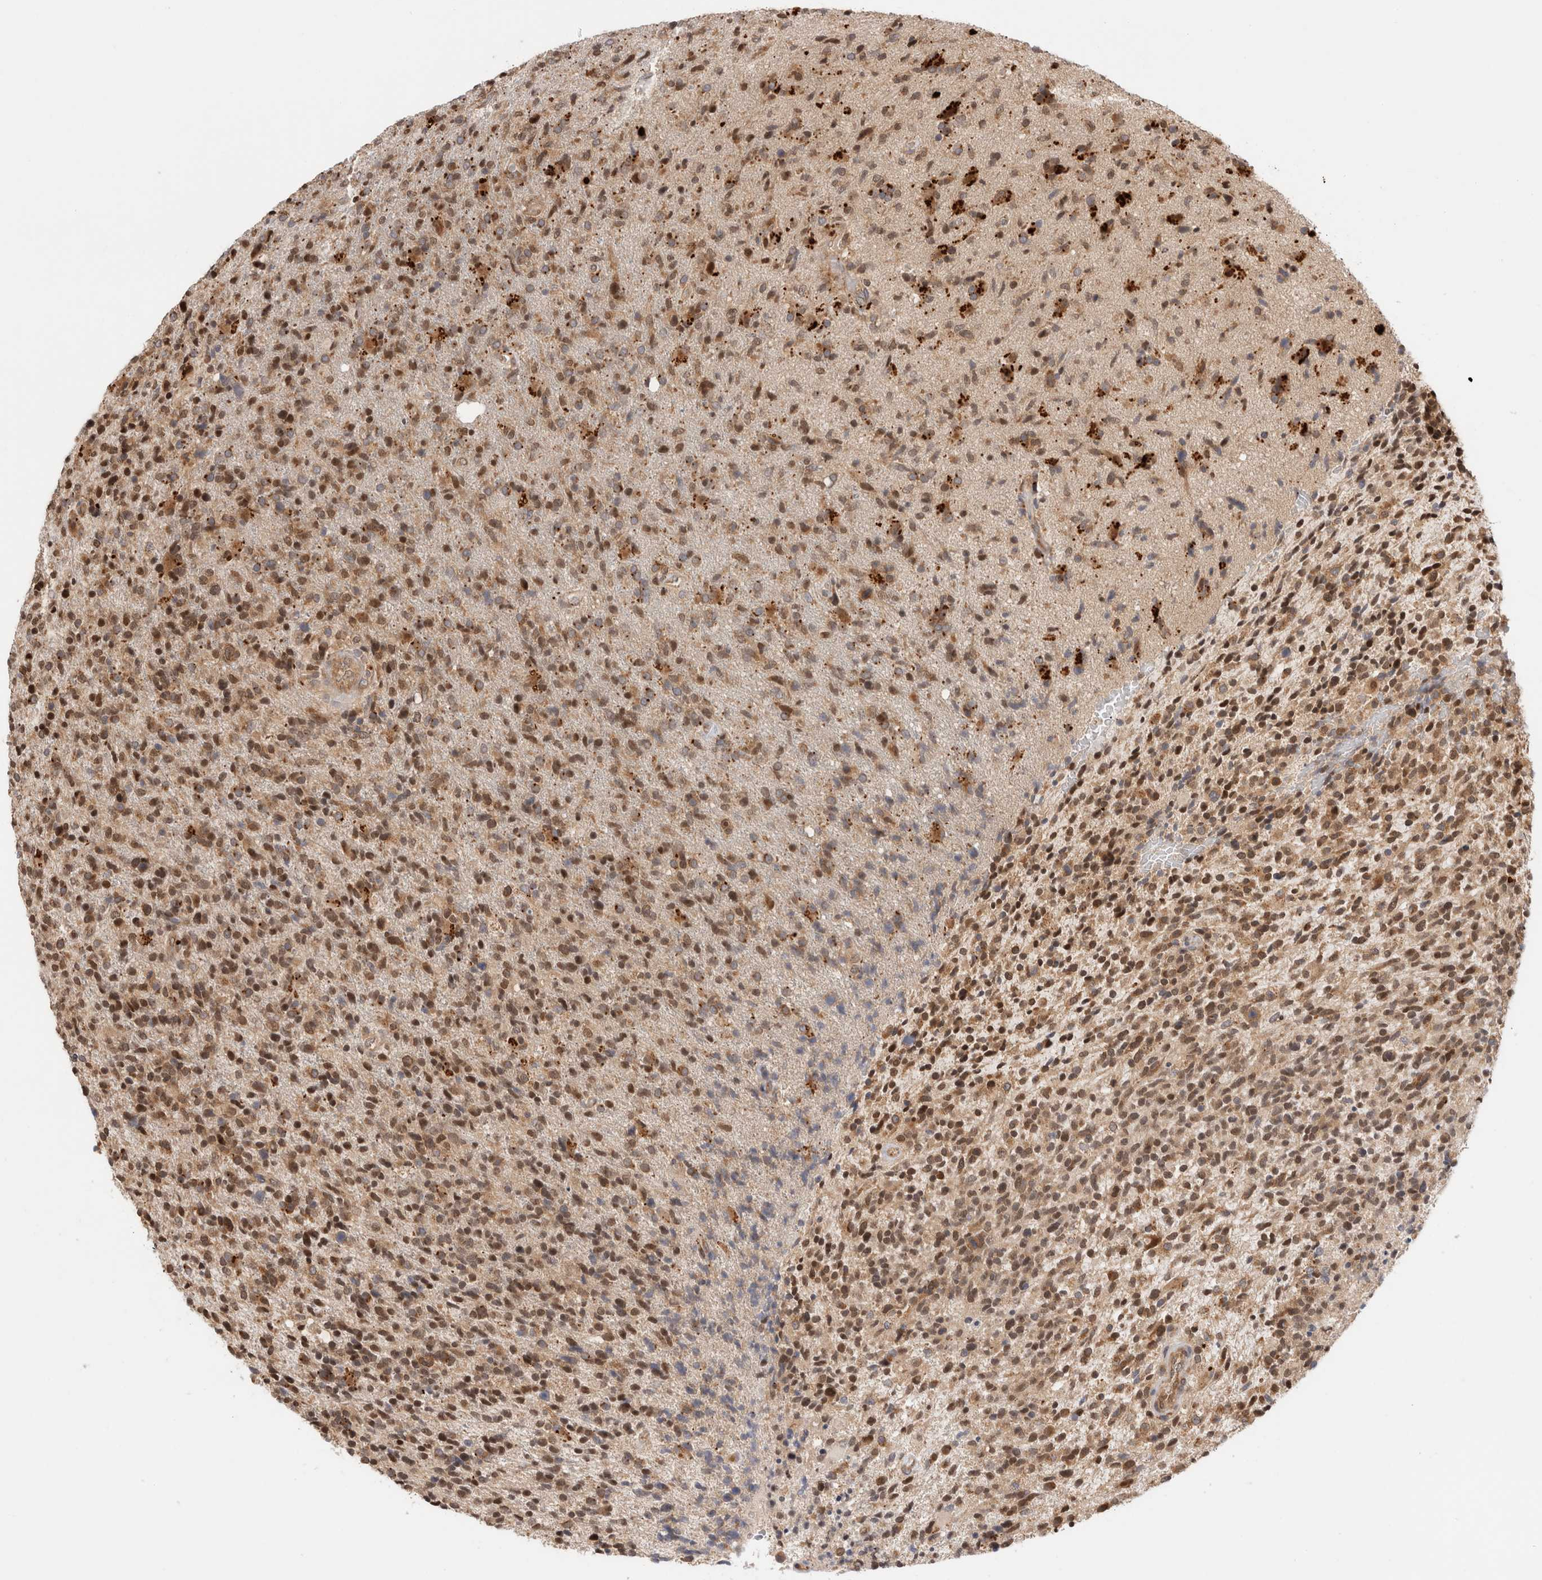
{"staining": {"intensity": "moderate", "quantity": ">75%", "location": "cytoplasmic/membranous,nuclear"}, "tissue": "glioma", "cell_type": "Tumor cells", "image_type": "cancer", "snomed": [{"axis": "morphology", "description": "Glioma, malignant, High grade"}, {"axis": "topography", "description": "Brain"}], "caption": "A medium amount of moderate cytoplasmic/membranous and nuclear staining is present in about >75% of tumor cells in glioma tissue.", "gene": "ACTL9", "patient": {"sex": "male", "age": 72}}